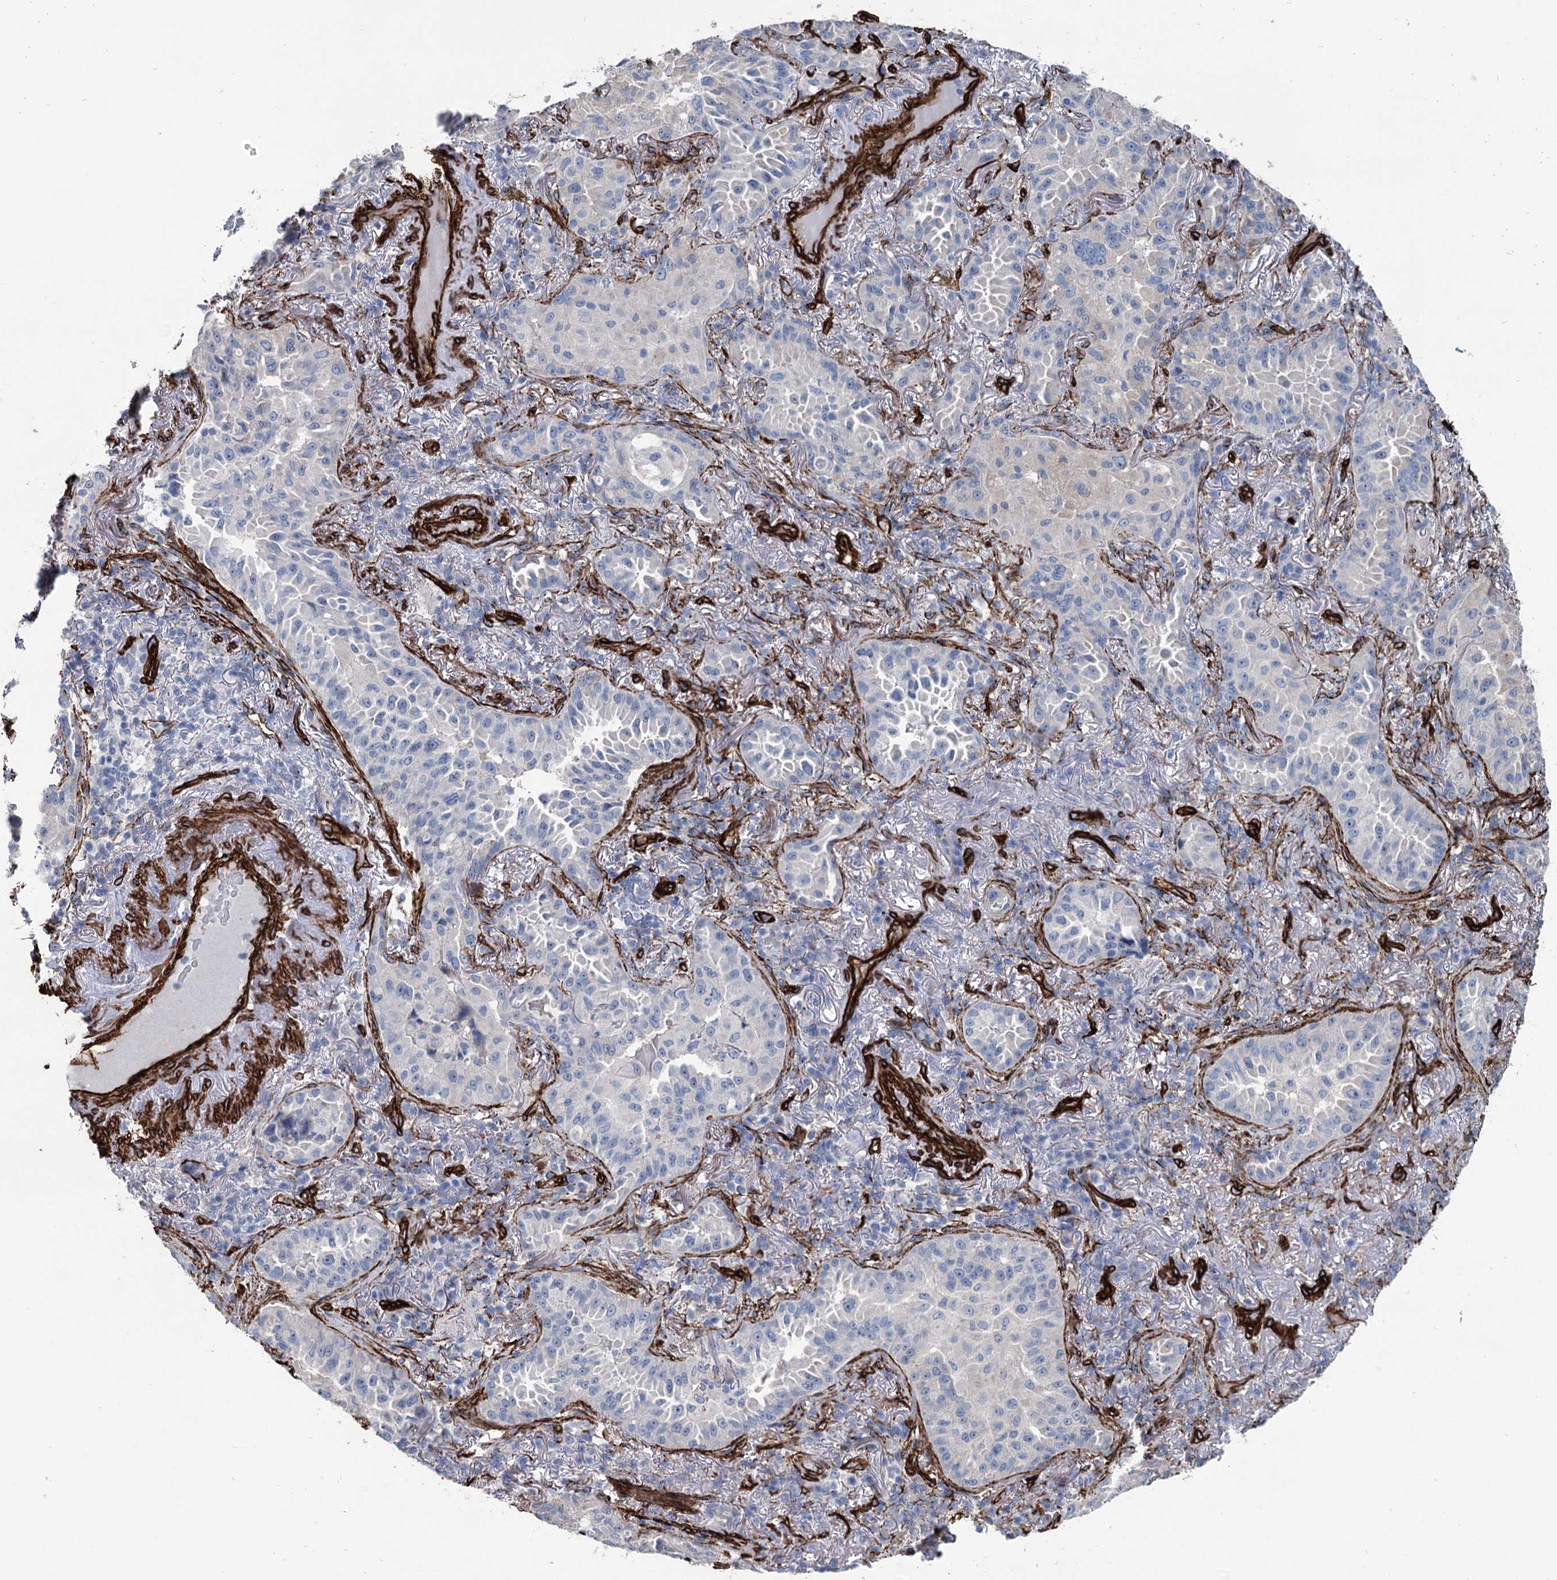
{"staining": {"intensity": "negative", "quantity": "none", "location": "none"}, "tissue": "lung cancer", "cell_type": "Tumor cells", "image_type": "cancer", "snomed": [{"axis": "morphology", "description": "Adenocarcinoma, NOS"}, {"axis": "topography", "description": "Lung"}], "caption": "Immunohistochemistry of human lung adenocarcinoma demonstrates no positivity in tumor cells.", "gene": "IQSEC1", "patient": {"sex": "female", "age": 69}}